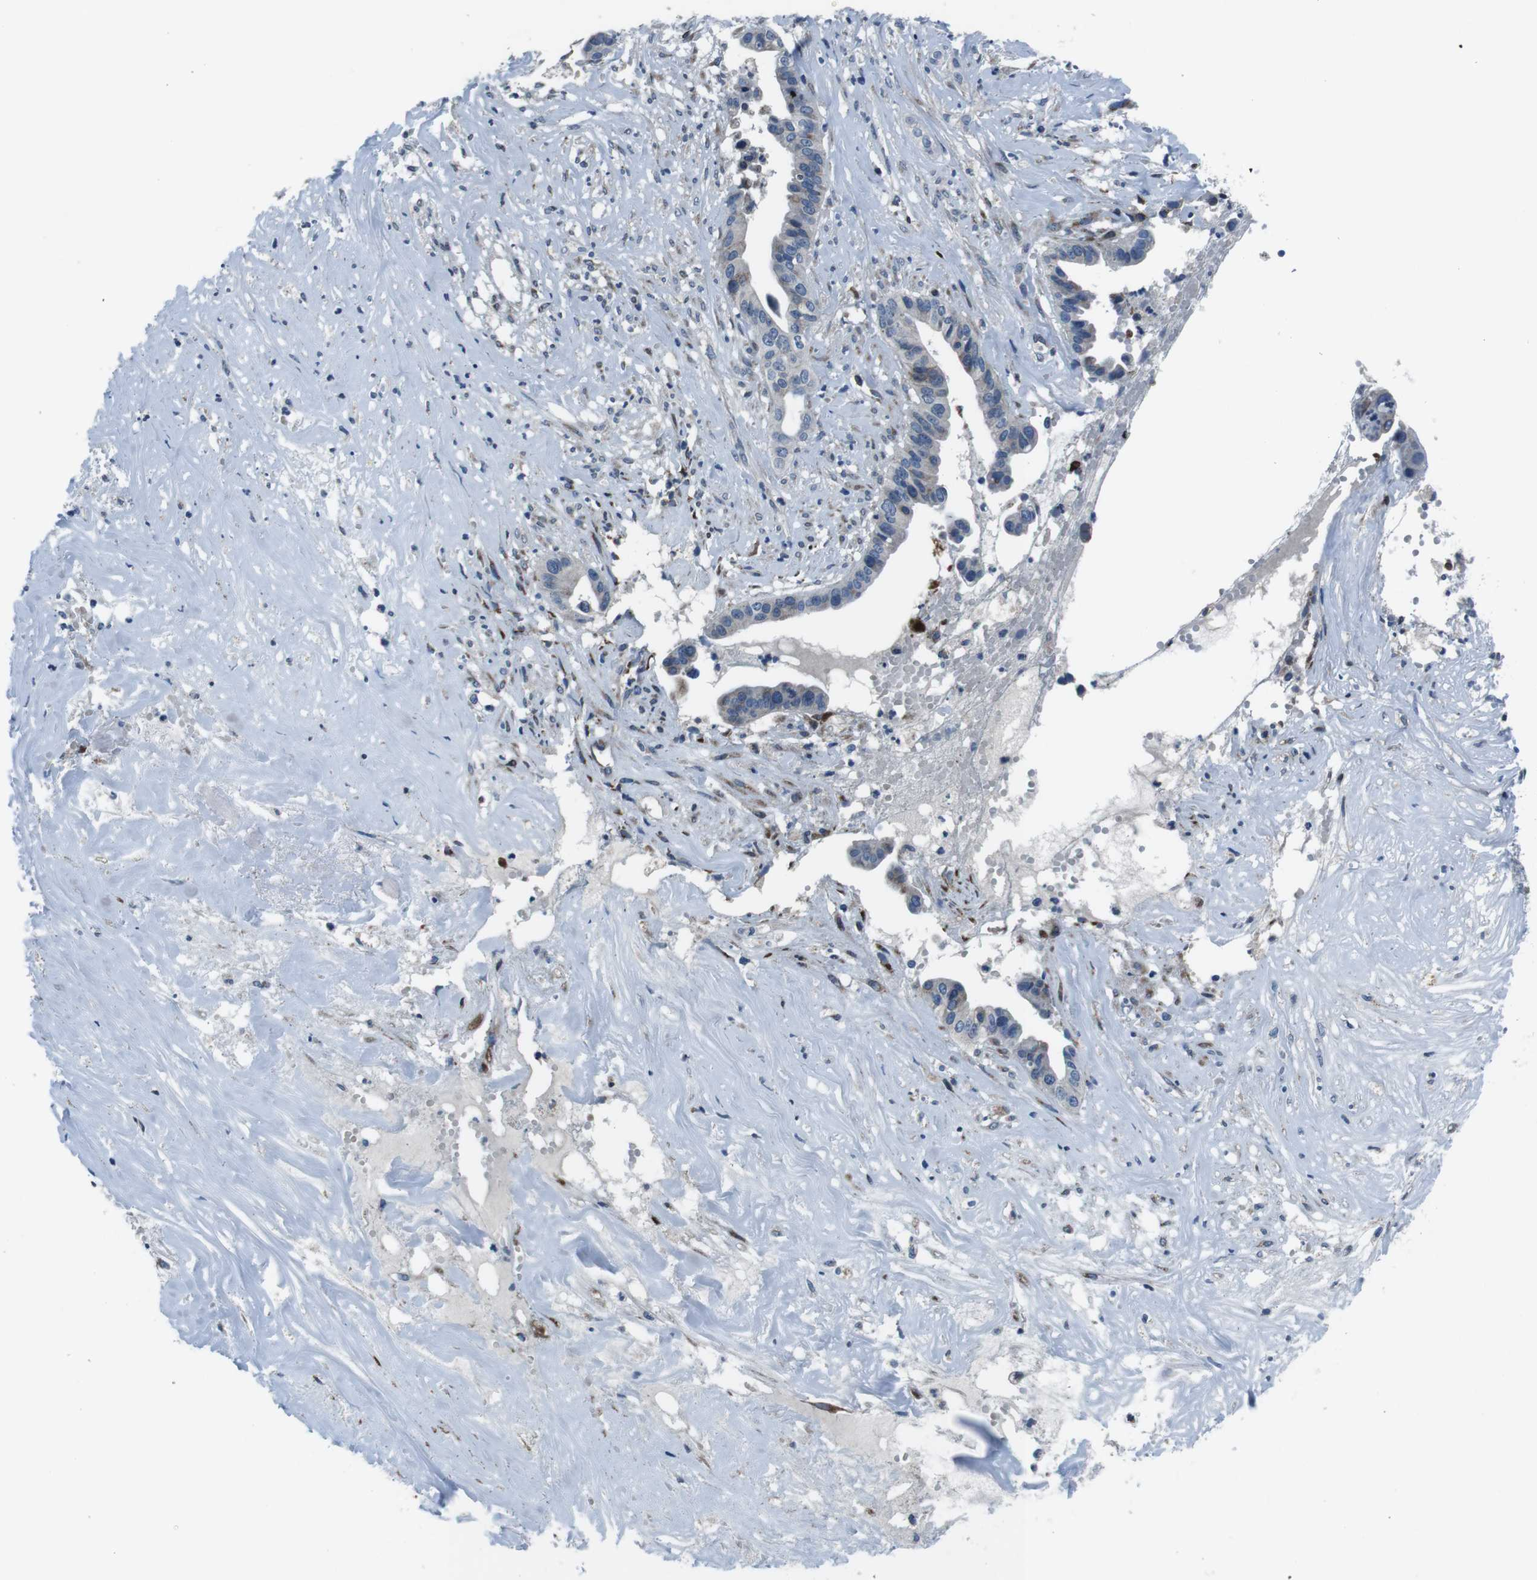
{"staining": {"intensity": "negative", "quantity": "none", "location": "none"}, "tissue": "liver cancer", "cell_type": "Tumor cells", "image_type": "cancer", "snomed": [{"axis": "morphology", "description": "Cholangiocarcinoma"}, {"axis": "topography", "description": "Liver"}], "caption": "IHC of liver cholangiocarcinoma exhibits no staining in tumor cells.", "gene": "NUCB2", "patient": {"sex": "female", "age": 61}}